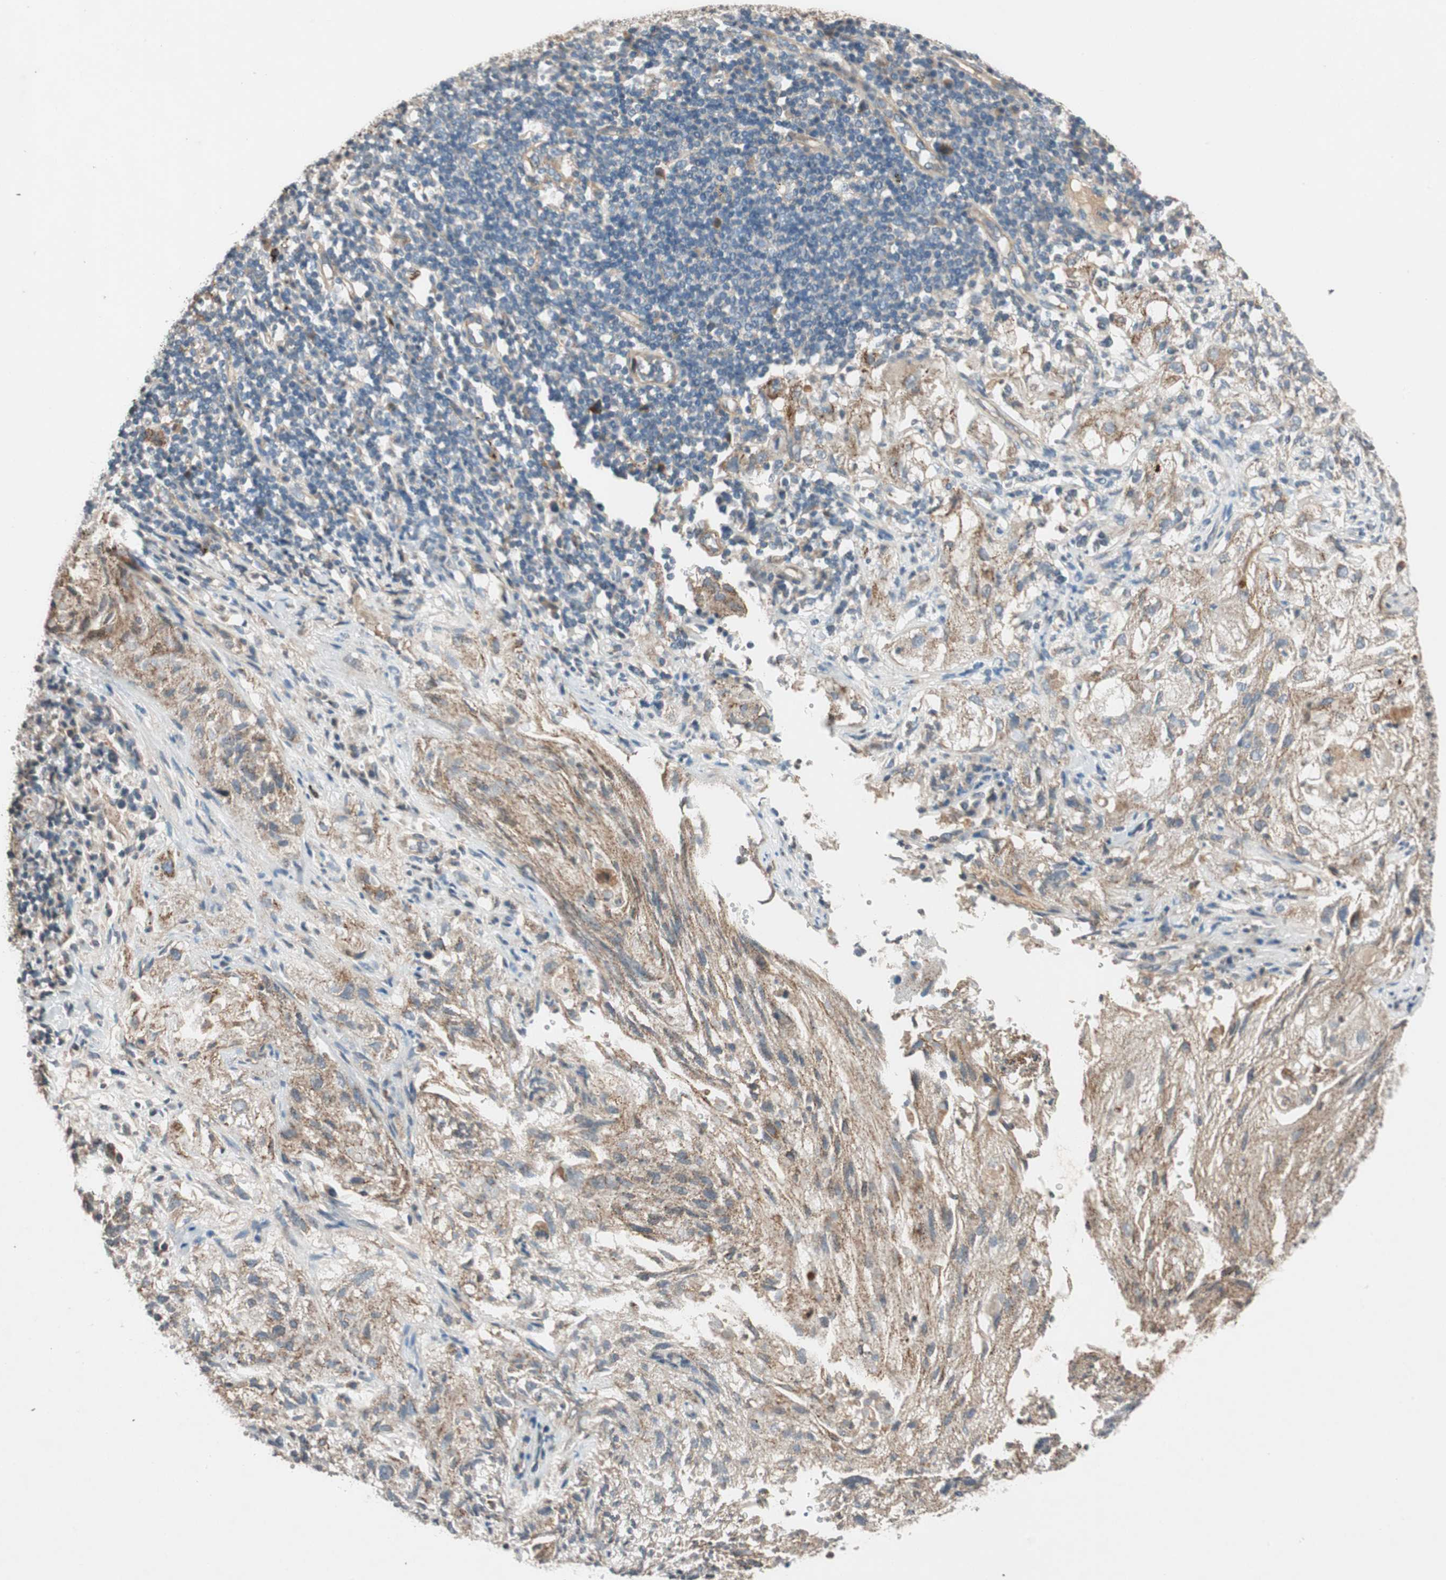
{"staining": {"intensity": "weak", "quantity": ">75%", "location": "cytoplasmic/membranous"}, "tissue": "lung cancer", "cell_type": "Tumor cells", "image_type": "cancer", "snomed": [{"axis": "morphology", "description": "Inflammation, NOS"}, {"axis": "morphology", "description": "Squamous cell carcinoma, NOS"}, {"axis": "topography", "description": "Lymph node"}, {"axis": "topography", "description": "Soft tissue"}, {"axis": "topography", "description": "Lung"}], "caption": "The immunohistochemical stain highlights weak cytoplasmic/membranous expression in tumor cells of lung squamous cell carcinoma tissue. (Stains: DAB in brown, nuclei in blue, Microscopy: brightfield microscopy at high magnification).", "gene": "GCLM", "patient": {"sex": "male", "age": 66}}